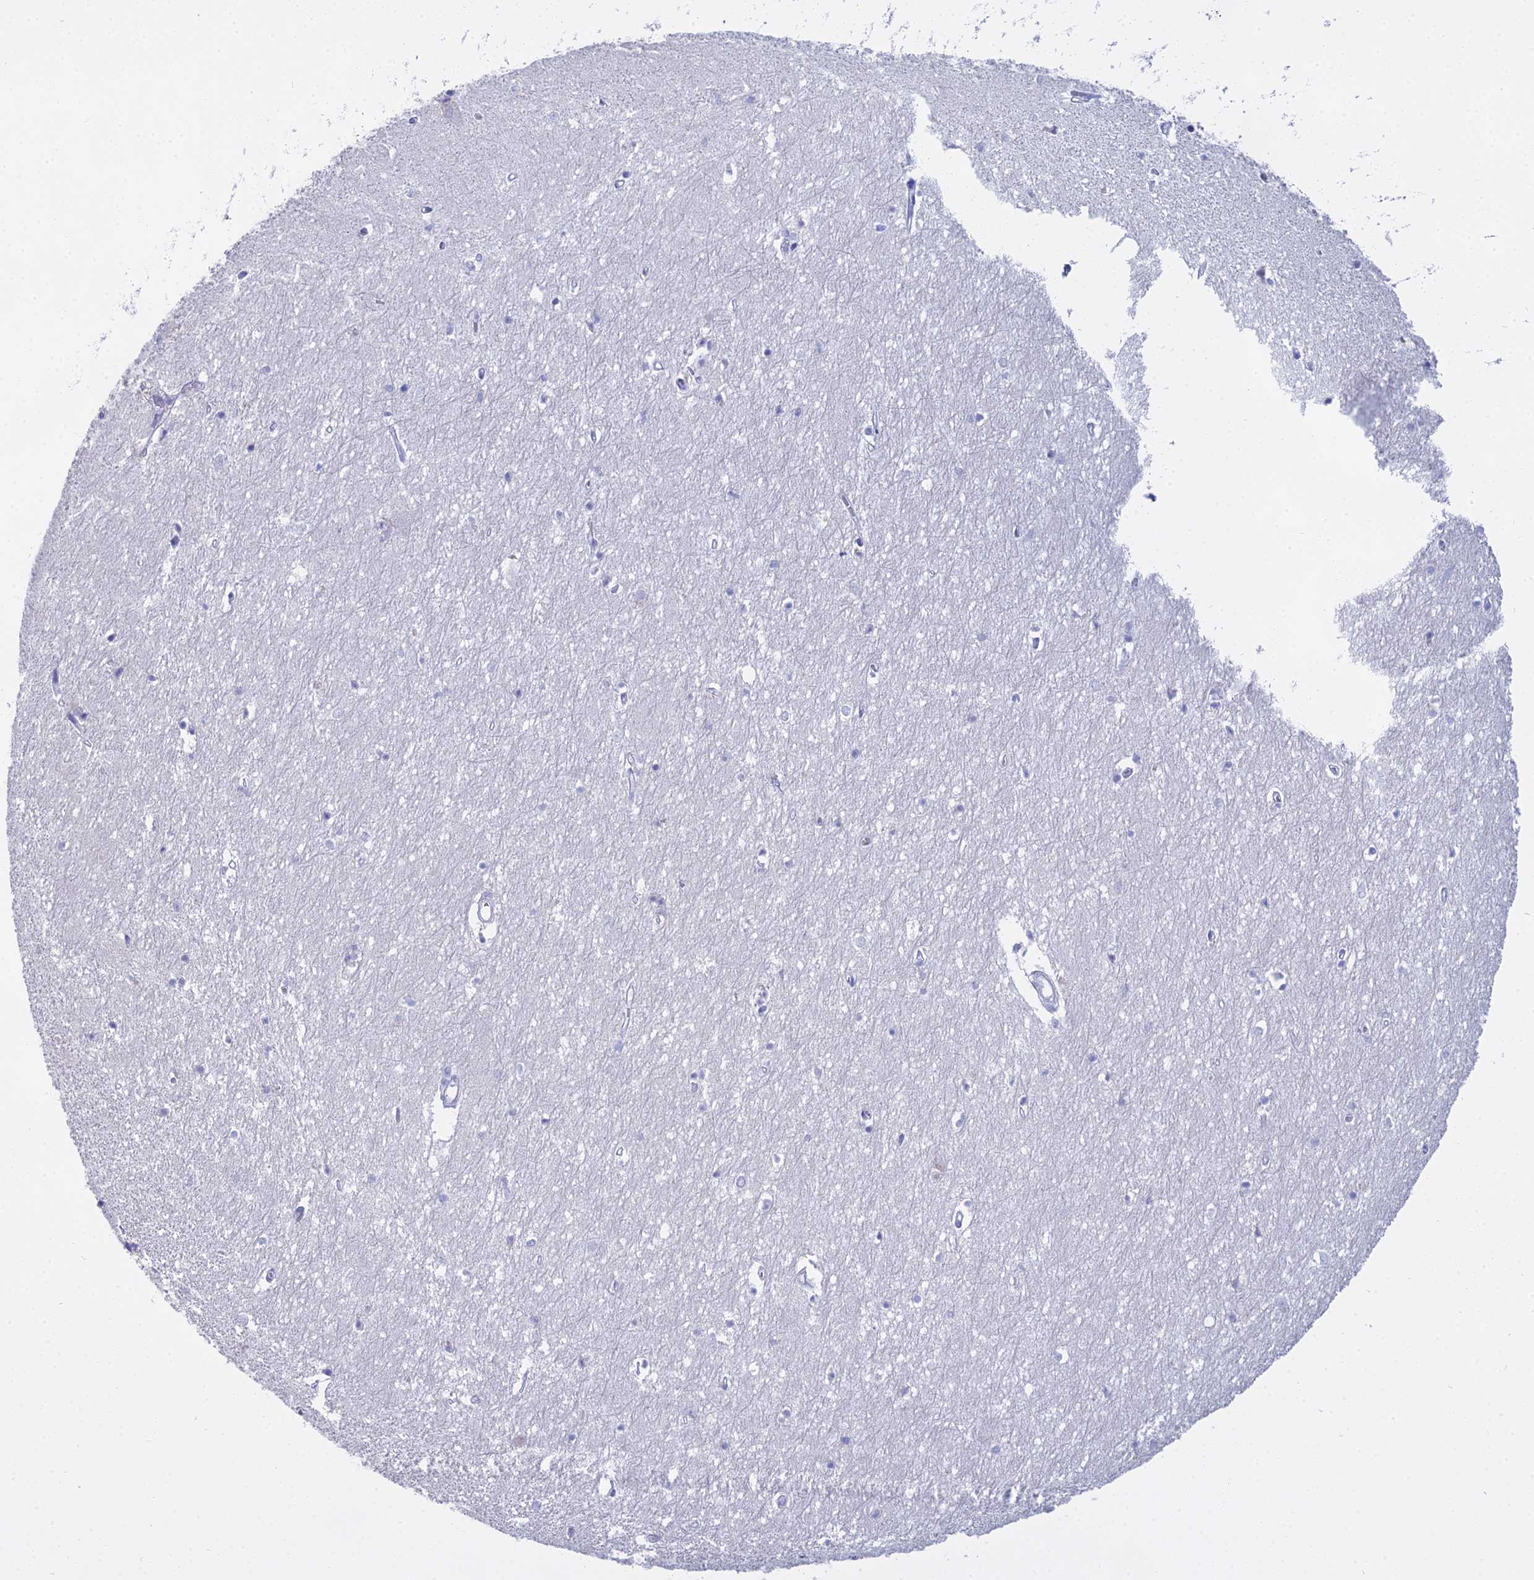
{"staining": {"intensity": "negative", "quantity": "none", "location": "none"}, "tissue": "hippocampus", "cell_type": "Glial cells", "image_type": "normal", "snomed": [{"axis": "morphology", "description": "Normal tissue, NOS"}, {"axis": "topography", "description": "Hippocampus"}], "caption": "A photomicrograph of human hippocampus is negative for staining in glial cells.", "gene": "S100A7", "patient": {"sex": "female", "age": 64}}